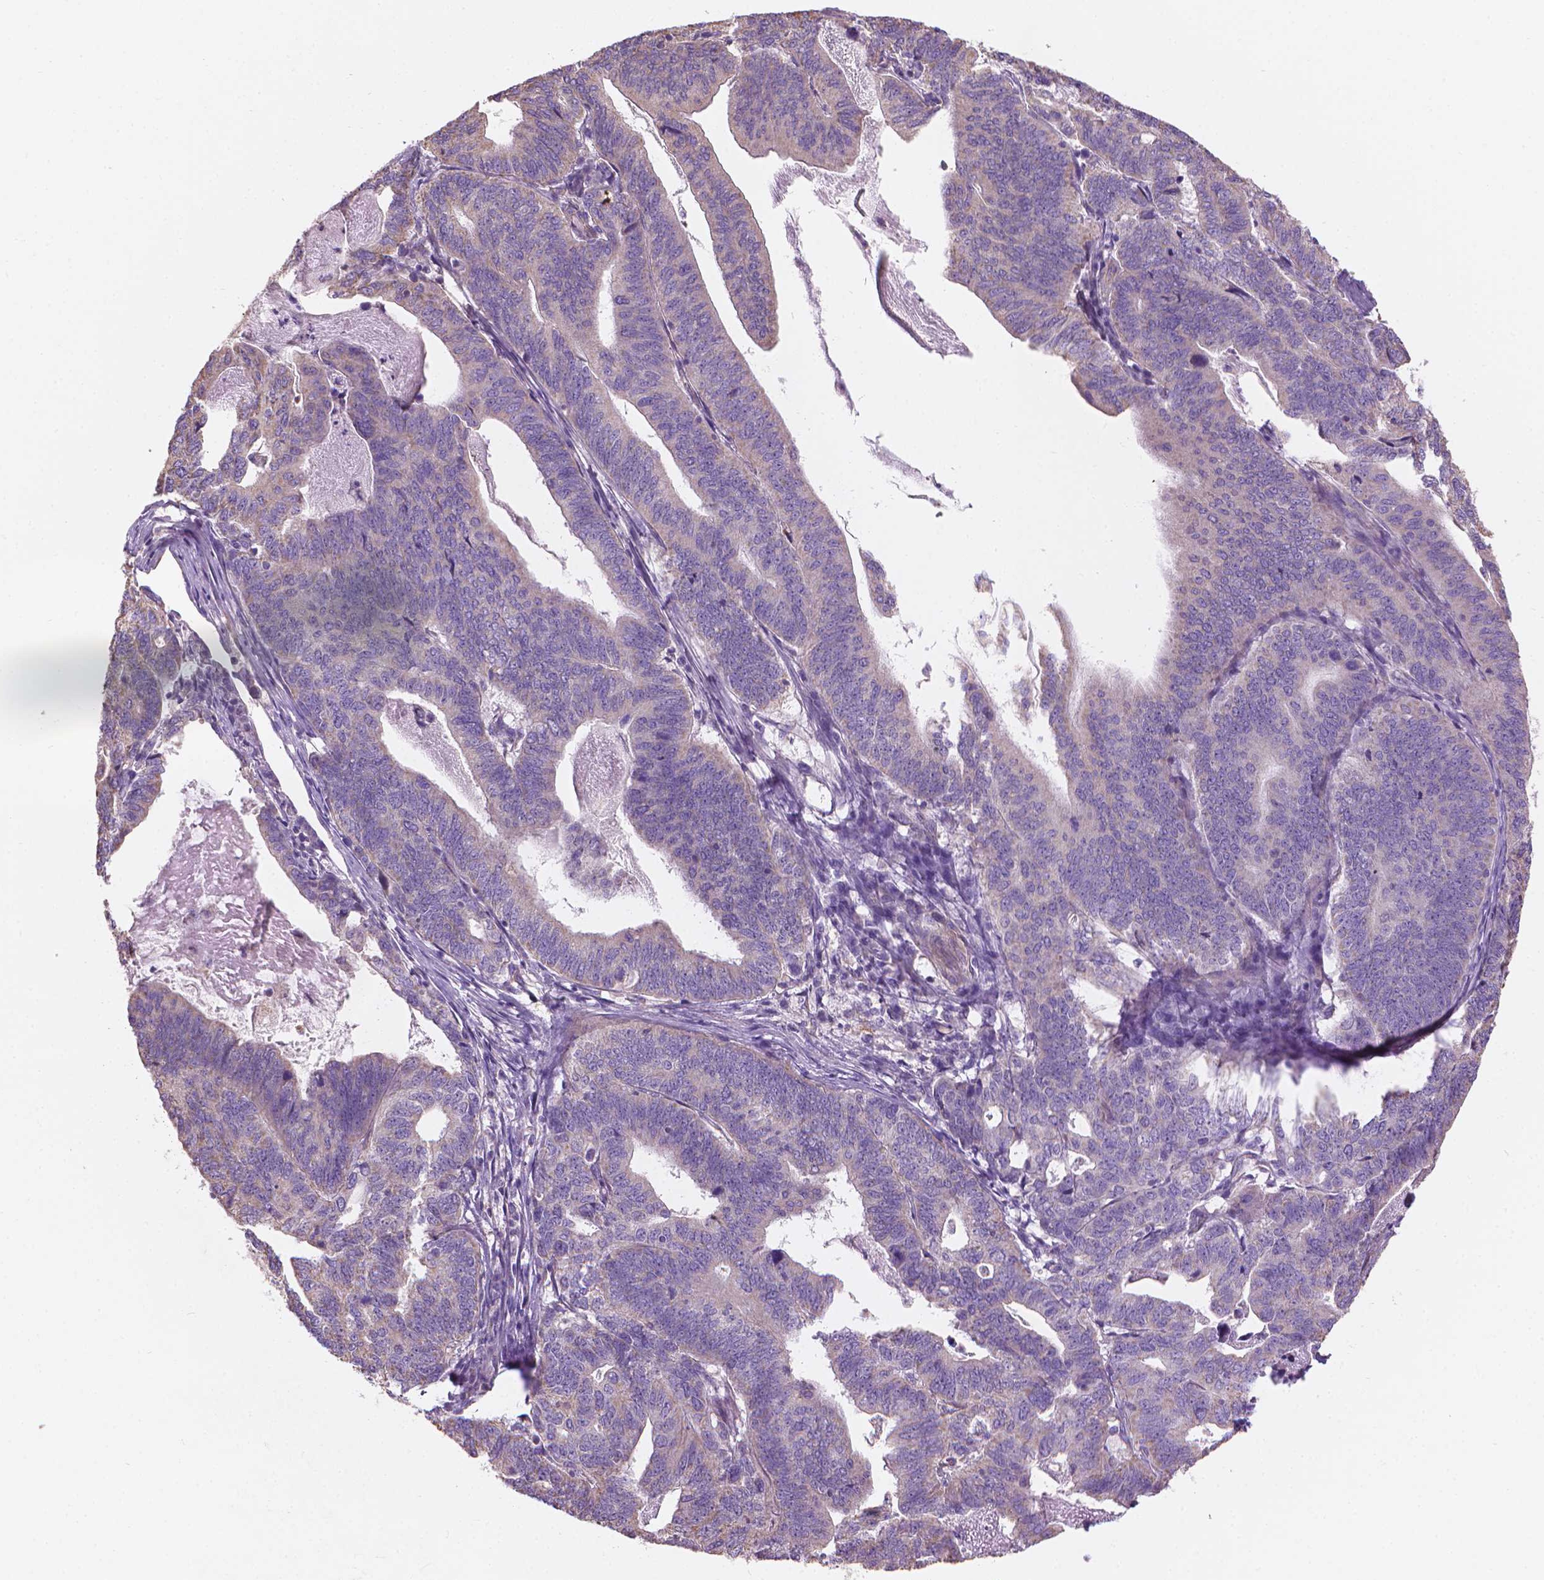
{"staining": {"intensity": "weak", "quantity": "<25%", "location": "cytoplasmic/membranous"}, "tissue": "stomach cancer", "cell_type": "Tumor cells", "image_type": "cancer", "snomed": [{"axis": "morphology", "description": "Adenocarcinoma, NOS"}, {"axis": "topography", "description": "Stomach, upper"}], "caption": "A micrograph of stomach cancer (adenocarcinoma) stained for a protein exhibits no brown staining in tumor cells.", "gene": "TTC29", "patient": {"sex": "female", "age": 67}}